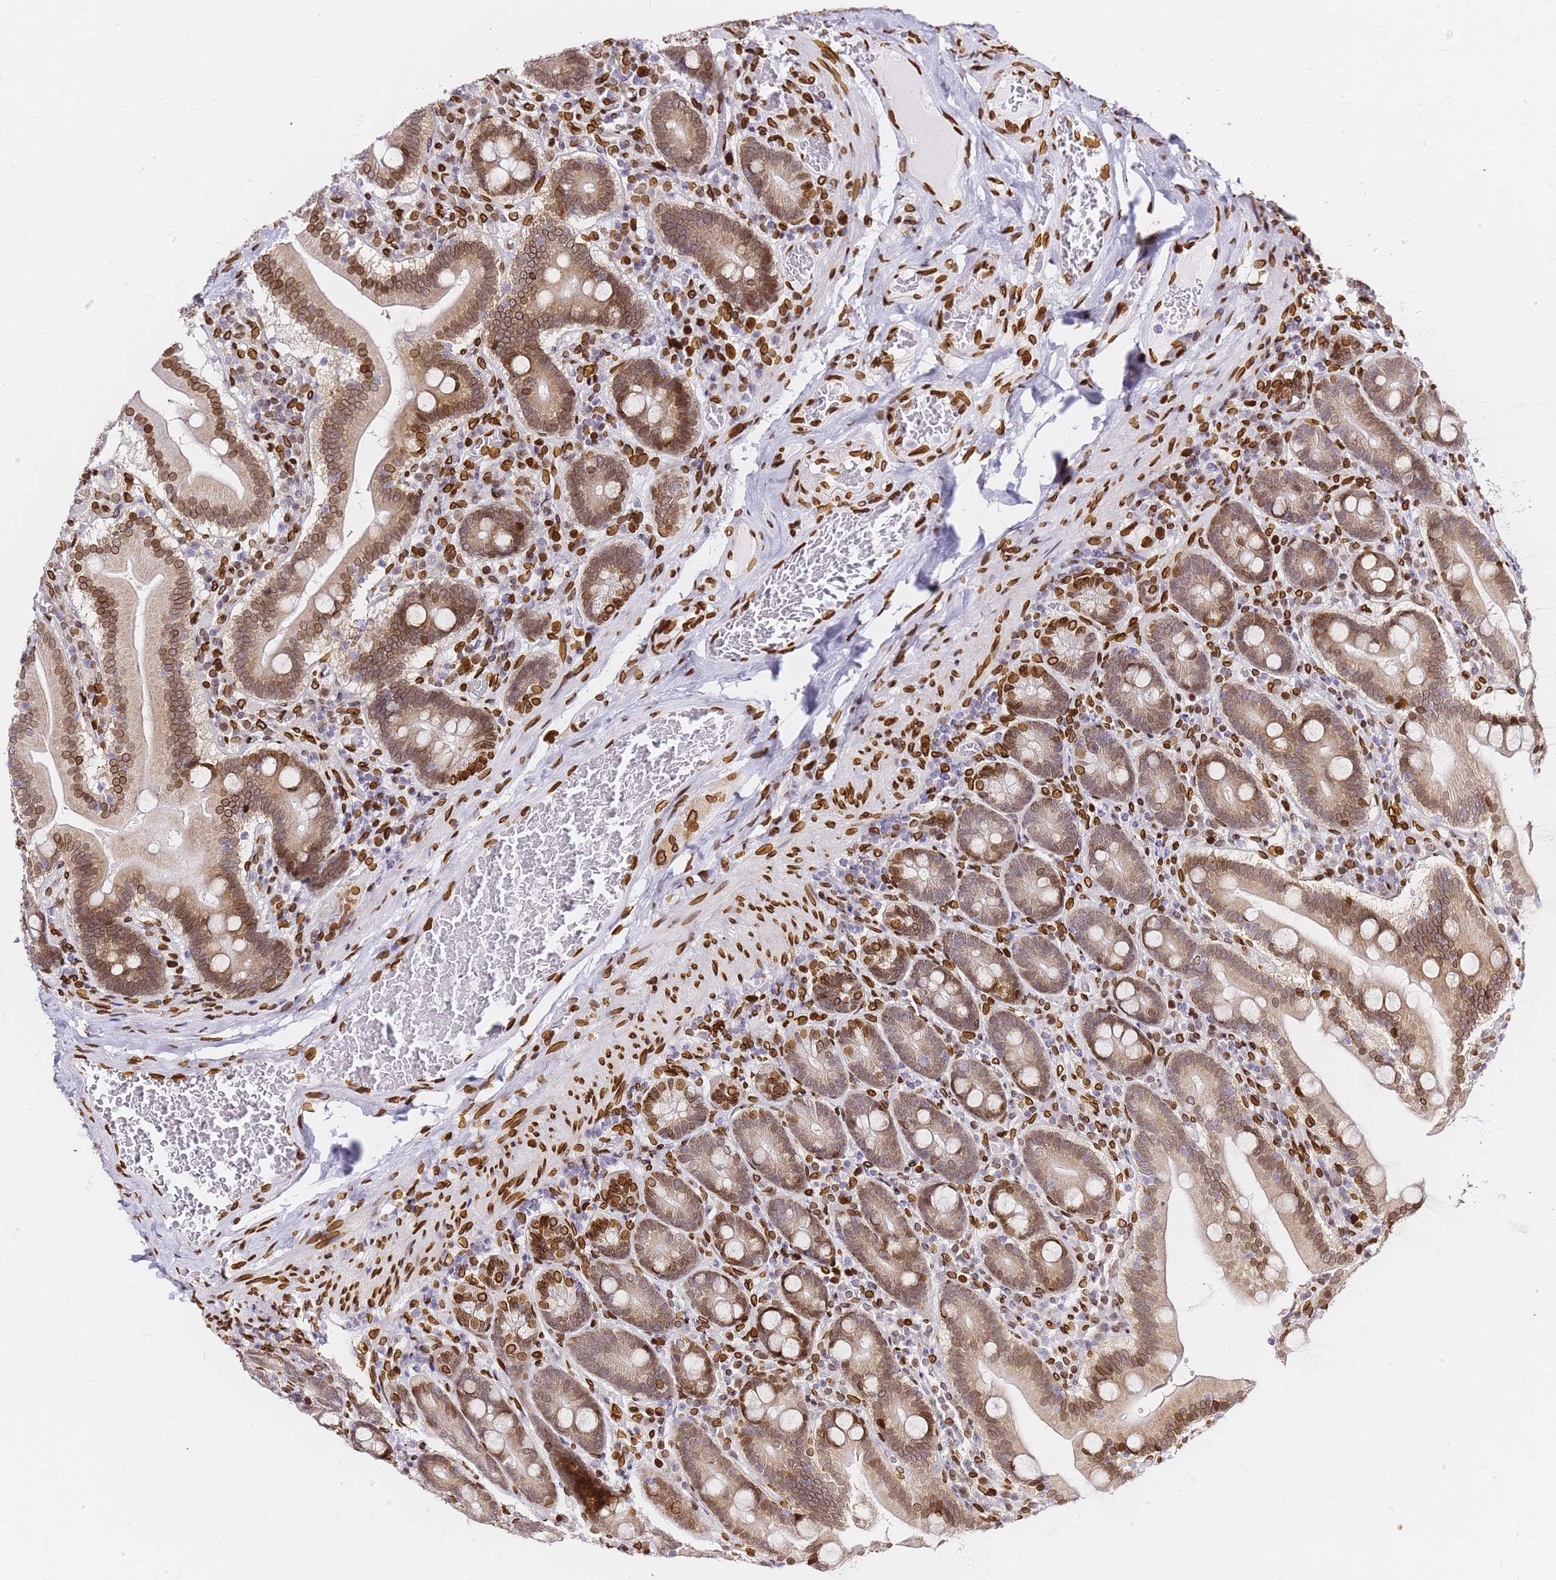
{"staining": {"intensity": "moderate", "quantity": ">75%", "location": "cytoplasmic/membranous,nuclear"}, "tissue": "duodenum", "cell_type": "Glandular cells", "image_type": "normal", "snomed": [{"axis": "morphology", "description": "Normal tissue, NOS"}, {"axis": "topography", "description": "Duodenum"}], "caption": "This histopathology image shows immunohistochemistry (IHC) staining of benign duodenum, with medium moderate cytoplasmic/membranous,nuclear expression in approximately >75% of glandular cells.", "gene": "C6orf141", "patient": {"sex": "female", "age": 62}}